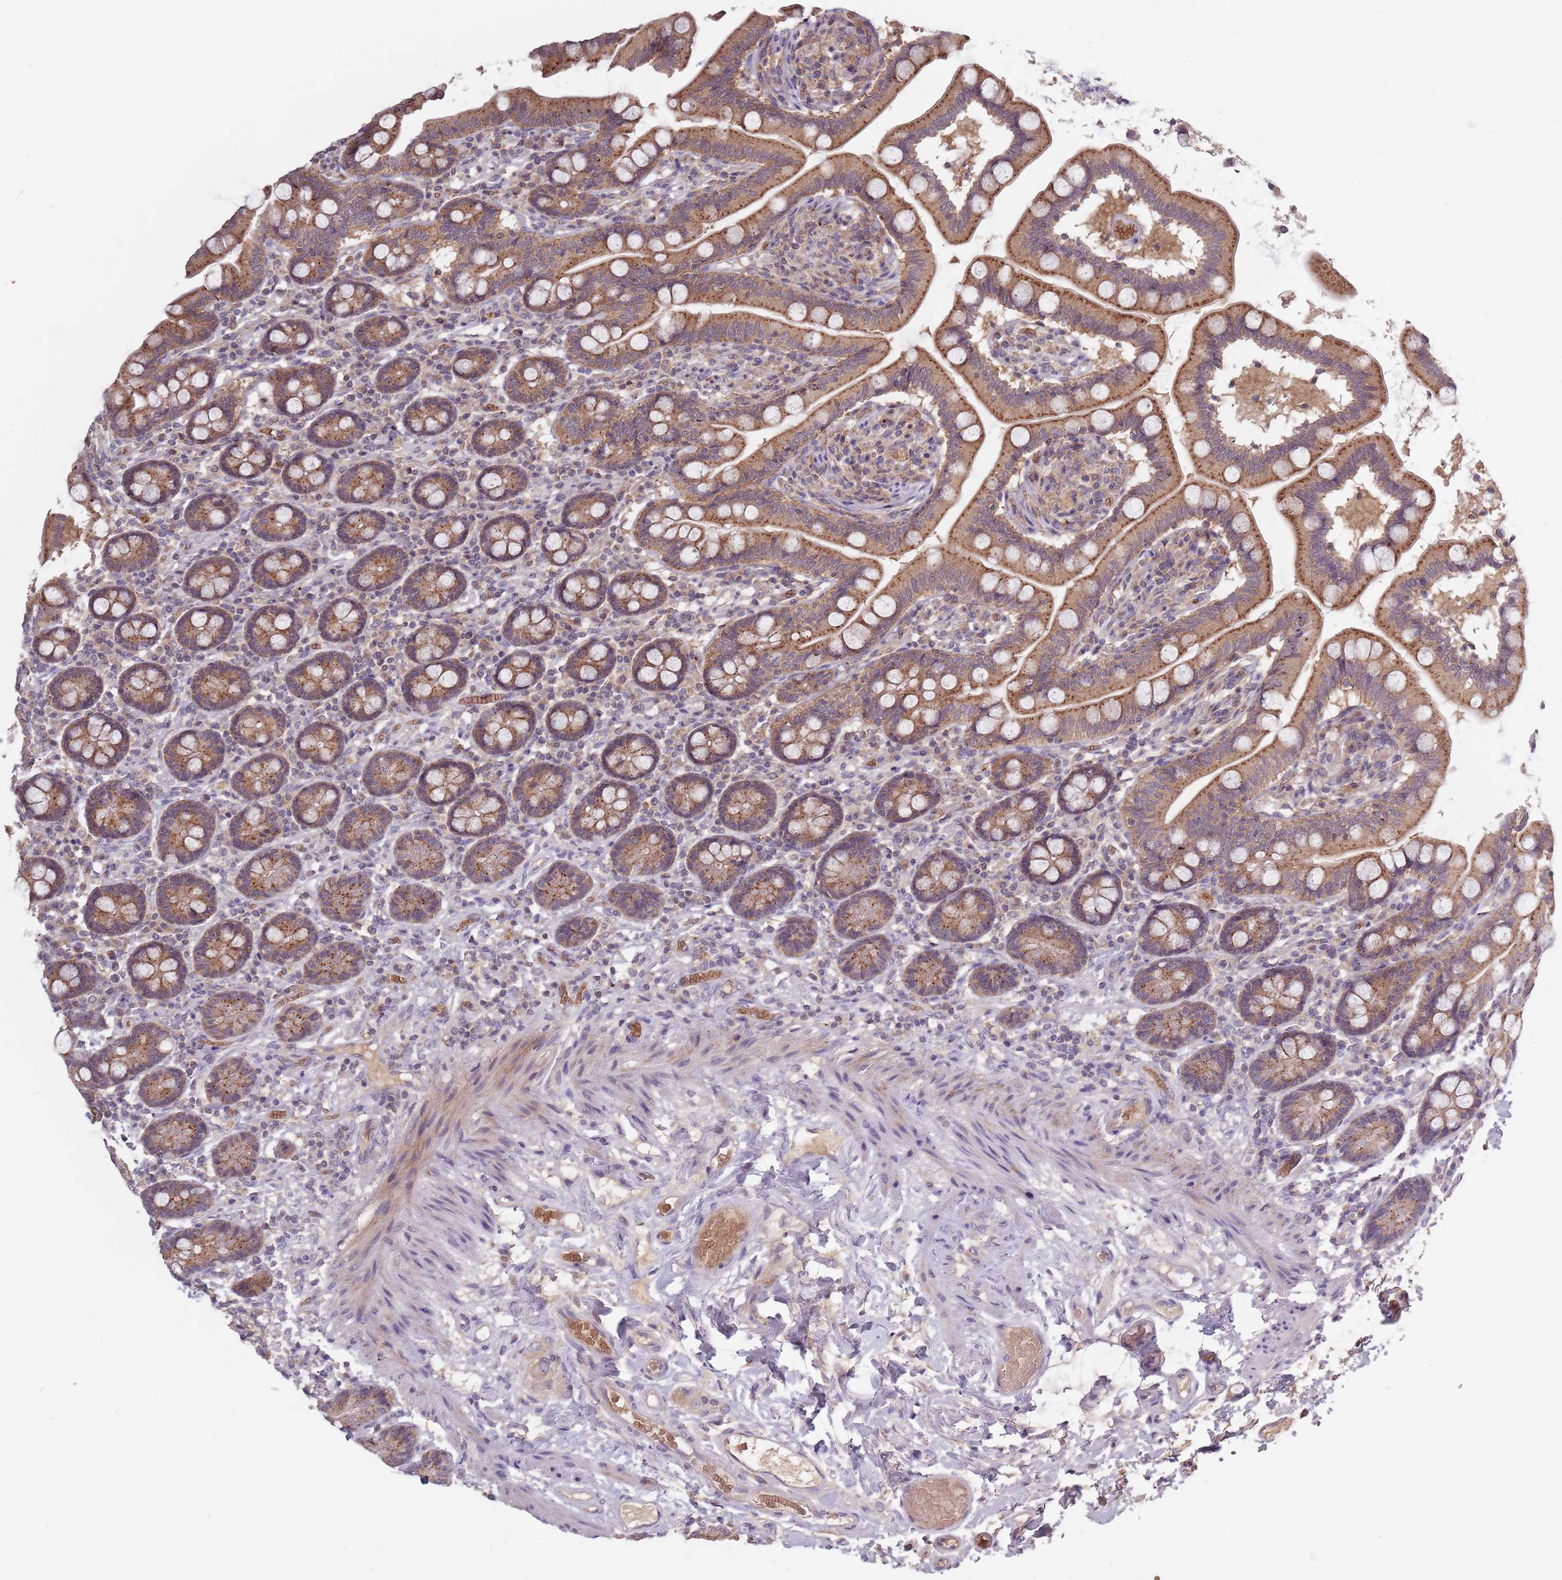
{"staining": {"intensity": "moderate", "quantity": ">75%", "location": "cytoplasmic/membranous"}, "tissue": "small intestine", "cell_type": "Glandular cells", "image_type": "normal", "snomed": [{"axis": "morphology", "description": "Normal tissue, NOS"}, {"axis": "topography", "description": "Small intestine"}], "caption": "Normal small intestine exhibits moderate cytoplasmic/membranous positivity in approximately >75% of glandular cells, visualized by immunohistochemistry.", "gene": "ASB13", "patient": {"sex": "female", "age": 64}}